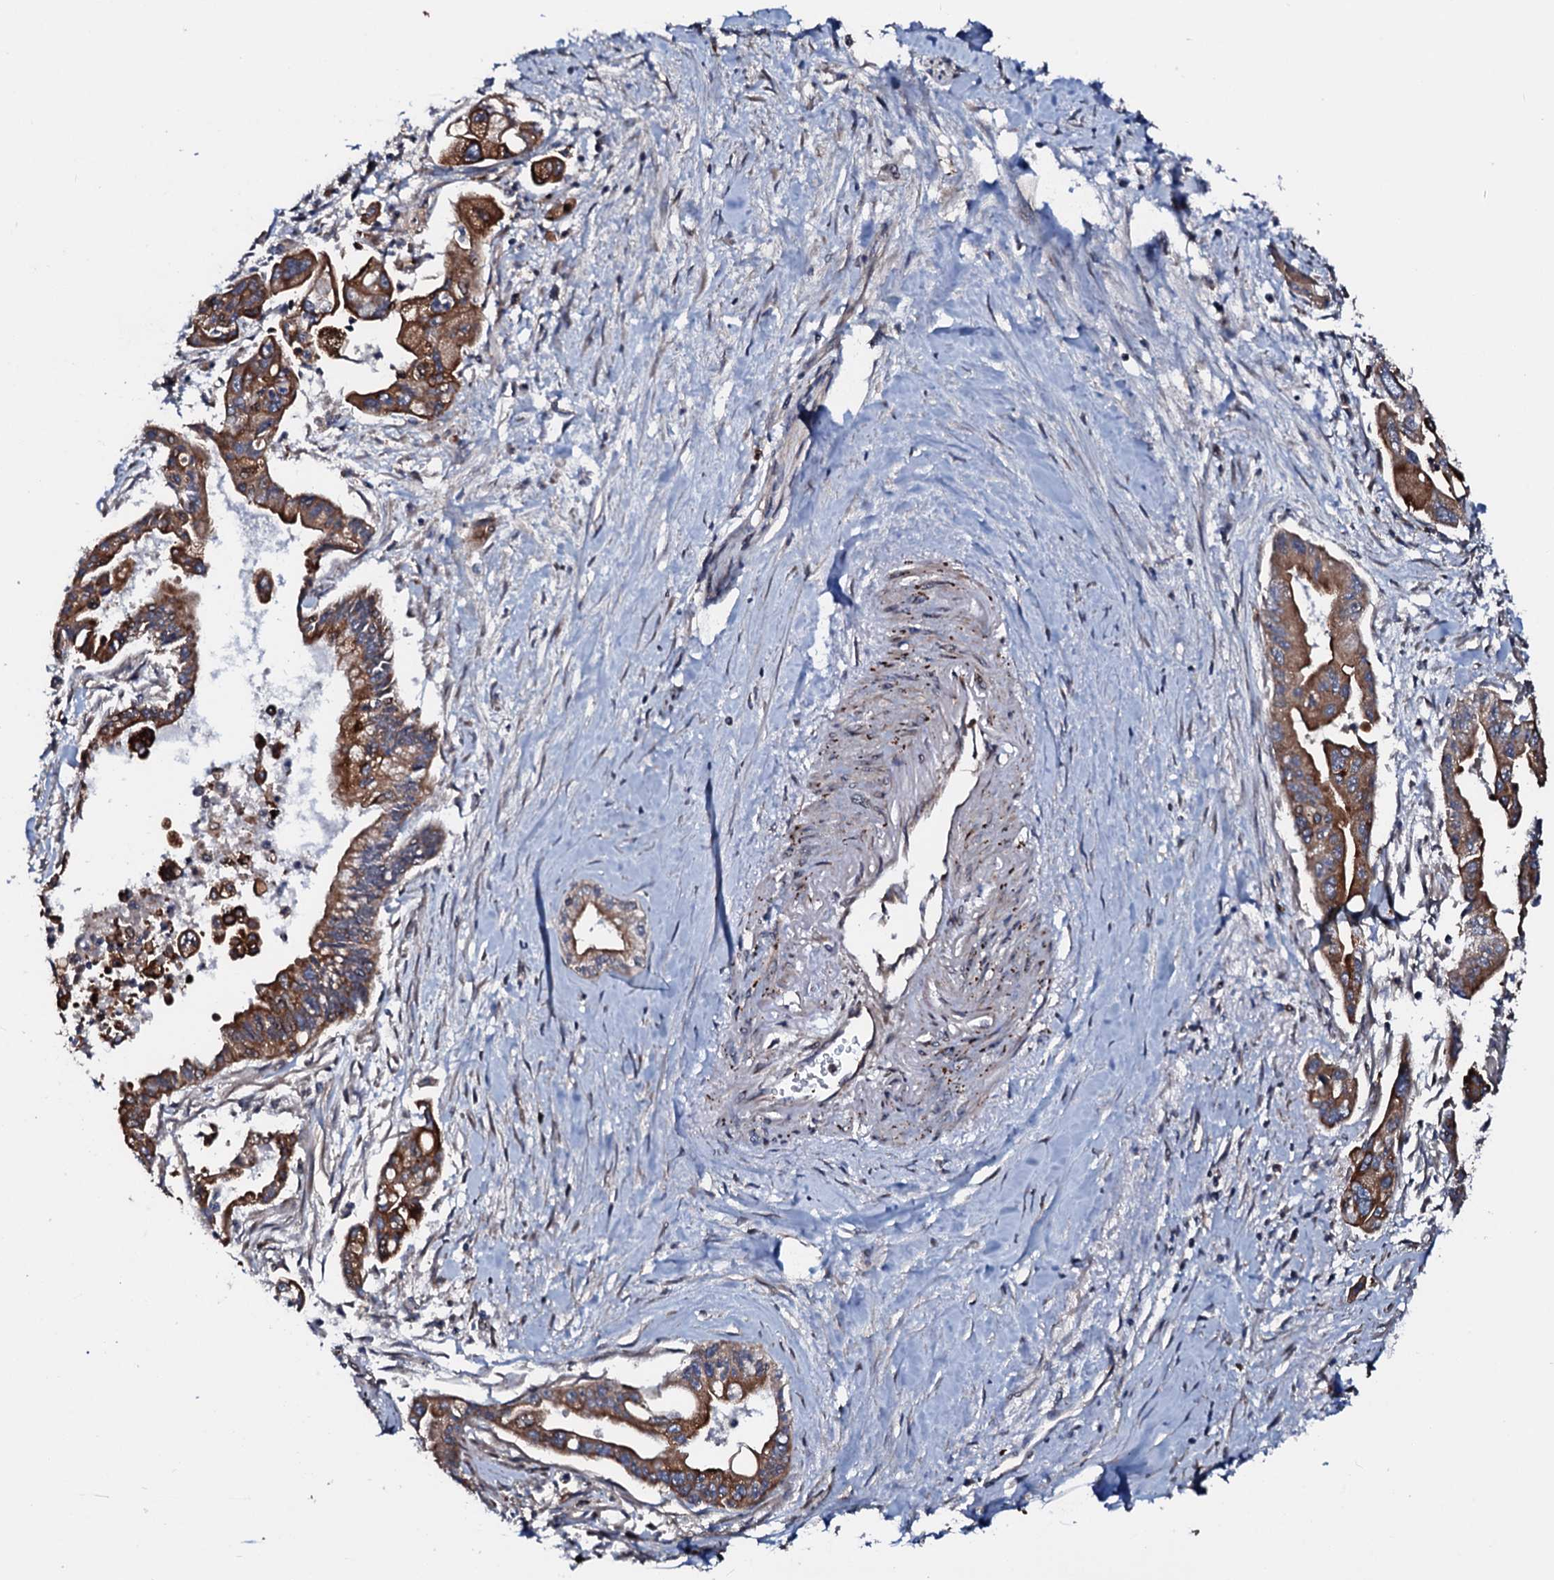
{"staining": {"intensity": "strong", "quantity": ">75%", "location": "cytoplasmic/membranous"}, "tissue": "pancreatic cancer", "cell_type": "Tumor cells", "image_type": "cancer", "snomed": [{"axis": "morphology", "description": "Adenocarcinoma, NOS"}, {"axis": "topography", "description": "Pancreas"}], "caption": "Immunohistochemistry histopathology image of neoplastic tissue: pancreatic adenocarcinoma stained using IHC displays high levels of strong protein expression localized specifically in the cytoplasmic/membranous of tumor cells, appearing as a cytoplasmic/membranous brown color.", "gene": "SDHAF2", "patient": {"sex": "male", "age": 70}}